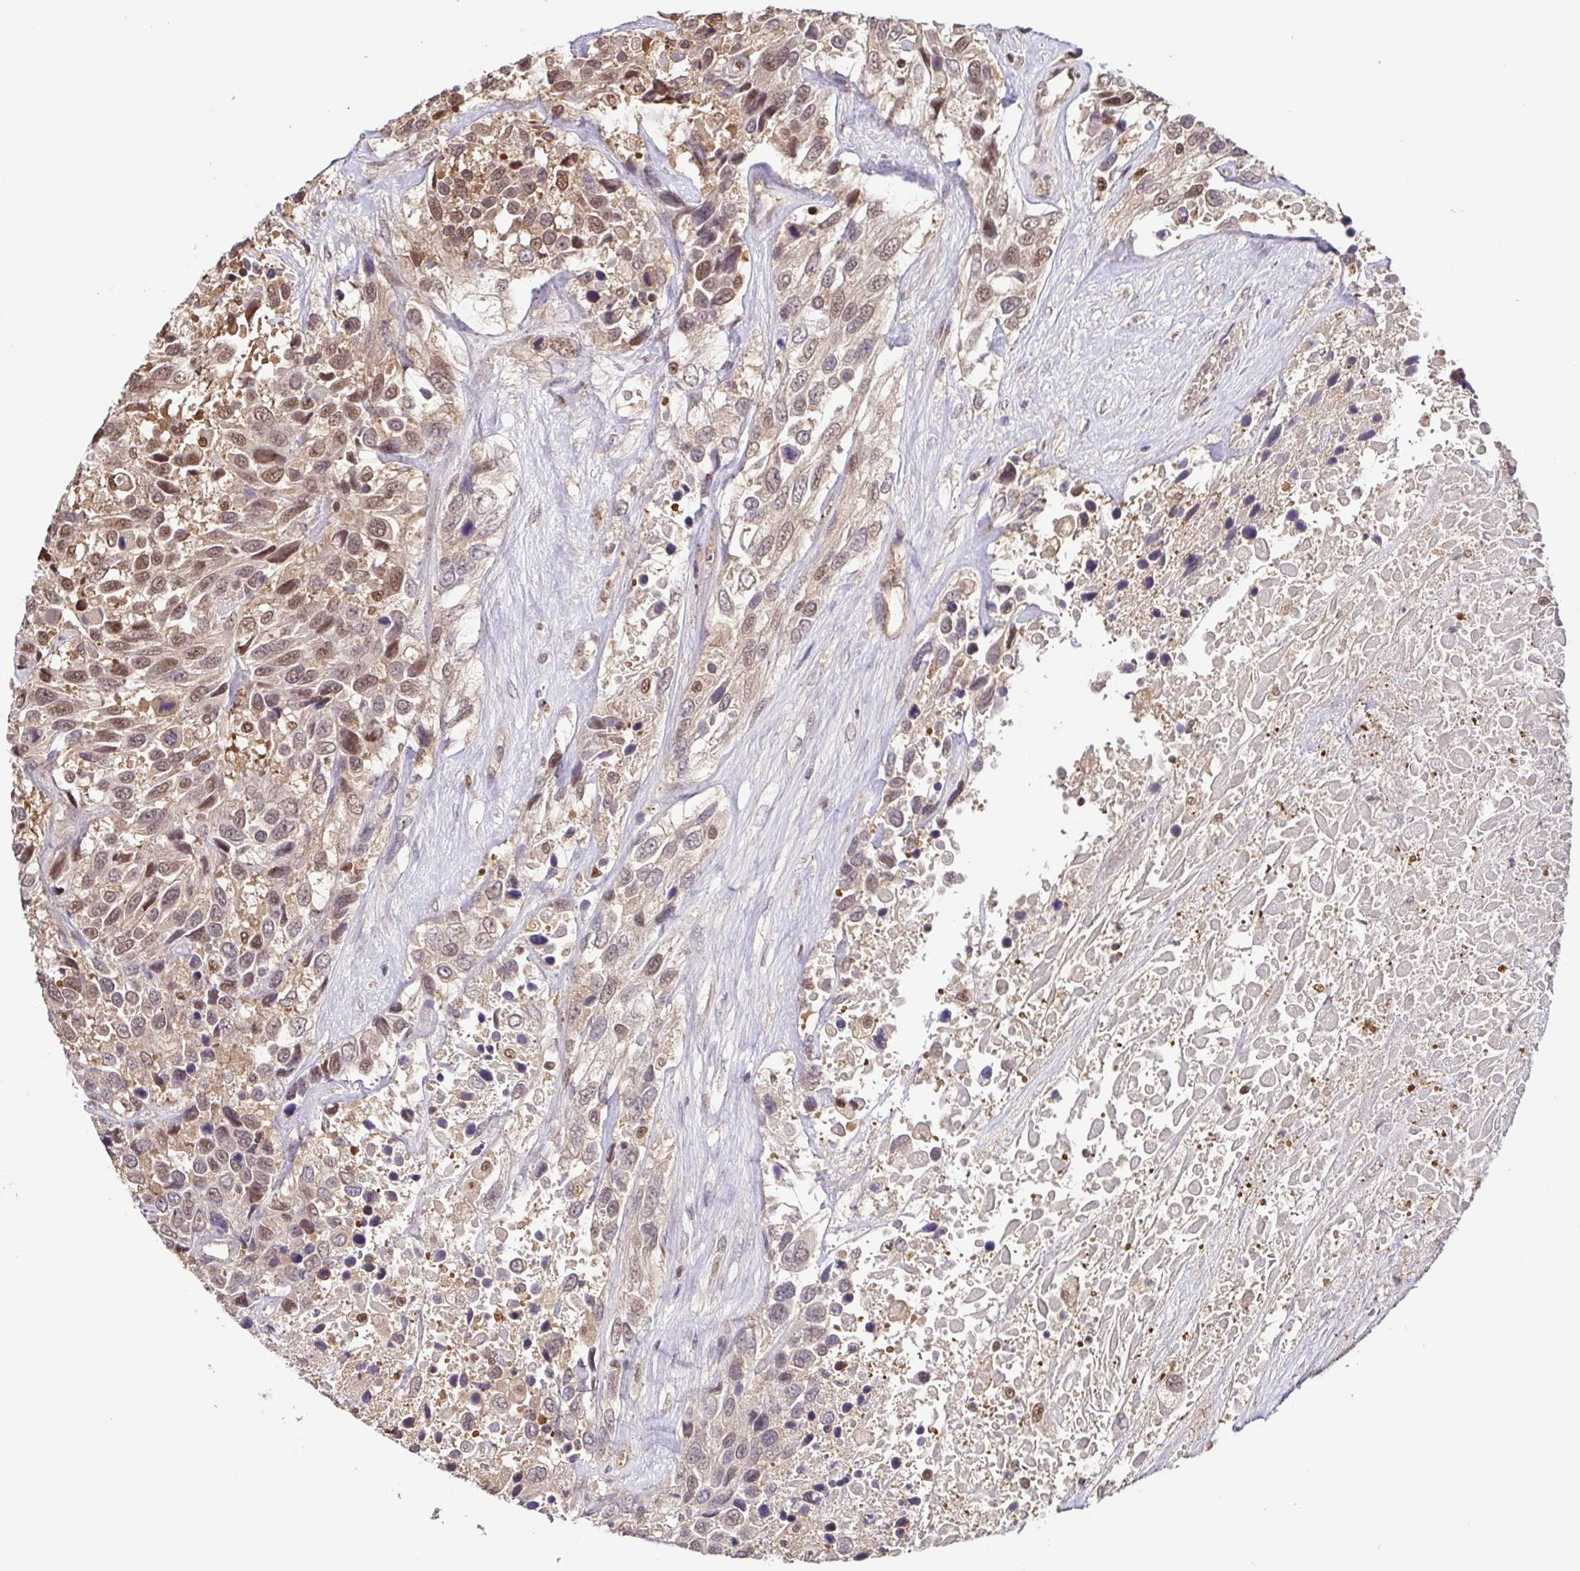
{"staining": {"intensity": "moderate", "quantity": "25%-75%", "location": "cytoplasmic/membranous,nuclear"}, "tissue": "urothelial cancer", "cell_type": "Tumor cells", "image_type": "cancer", "snomed": [{"axis": "morphology", "description": "Urothelial carcinoma, High grade"}, {"axis": "topography", "description": "Urinary bladder"}], "caption": "This photomicrograph demonstrates urothelial cancer stained with IHC to label a protein in brown. The cytoplasmic/membranous and nuclear of tumor cells show moderate positivity for the protein. Nuclei are counter-stained blue.", "gene": "PSMB9", "patient": {"sex": "female", "age": 70}}